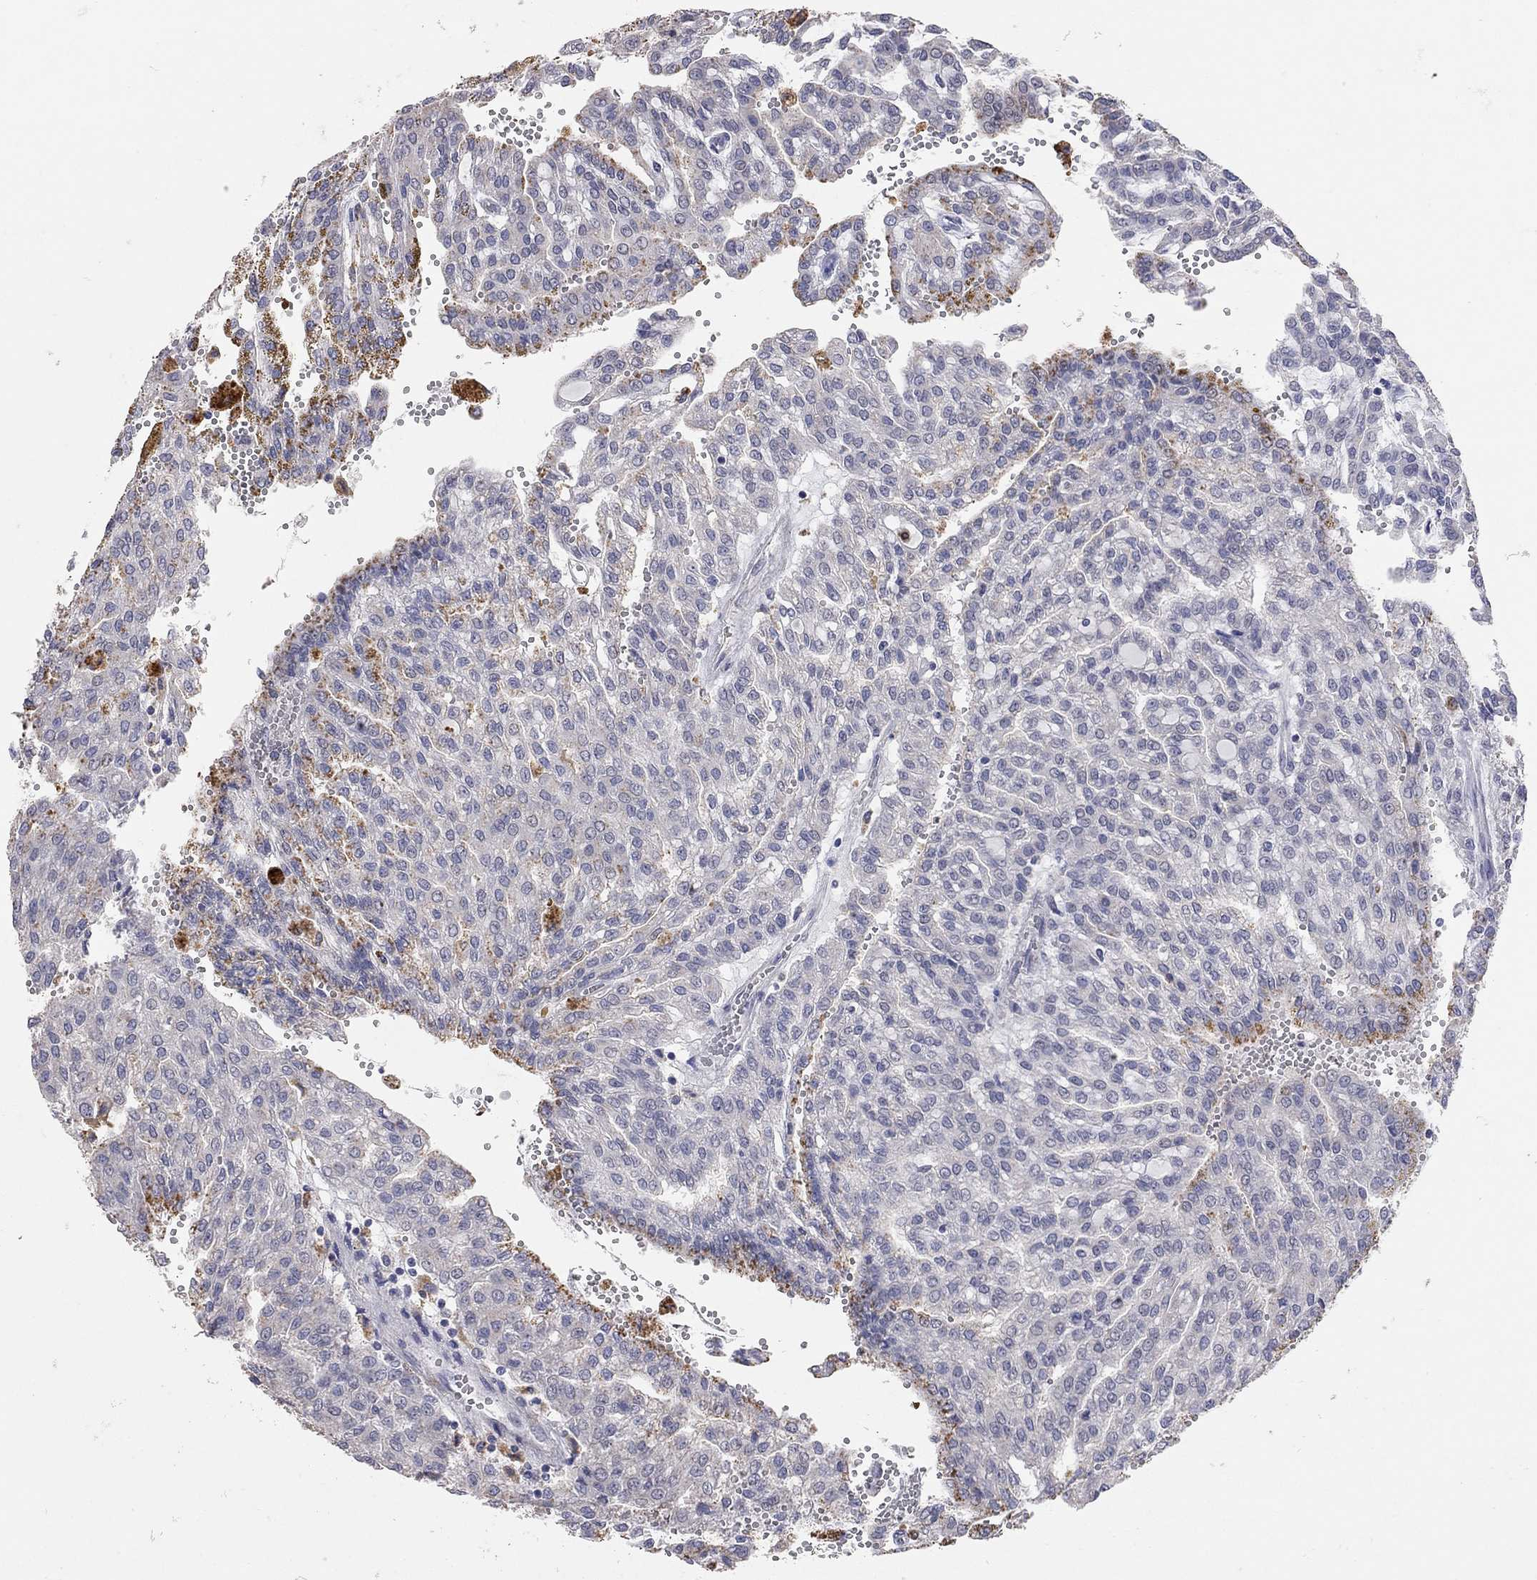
{"staining": {"intensity": "negative", "quantity": "none", "location": "none"}, "tissue": "renal cancer", "cell_type": "Tumor cells", "image_type": "cancer", "snomed": [{"axis": "morphology", "description": "Adenocarcinoma, NOS"}, {"axis": "topography", "description": "Kidney"}], "caption": "Photomicrograph shows no significant protein expression in tumor cells of renal cancer.", "gene": "MMP13", "patient": {"sex": "male", "age": 63}}